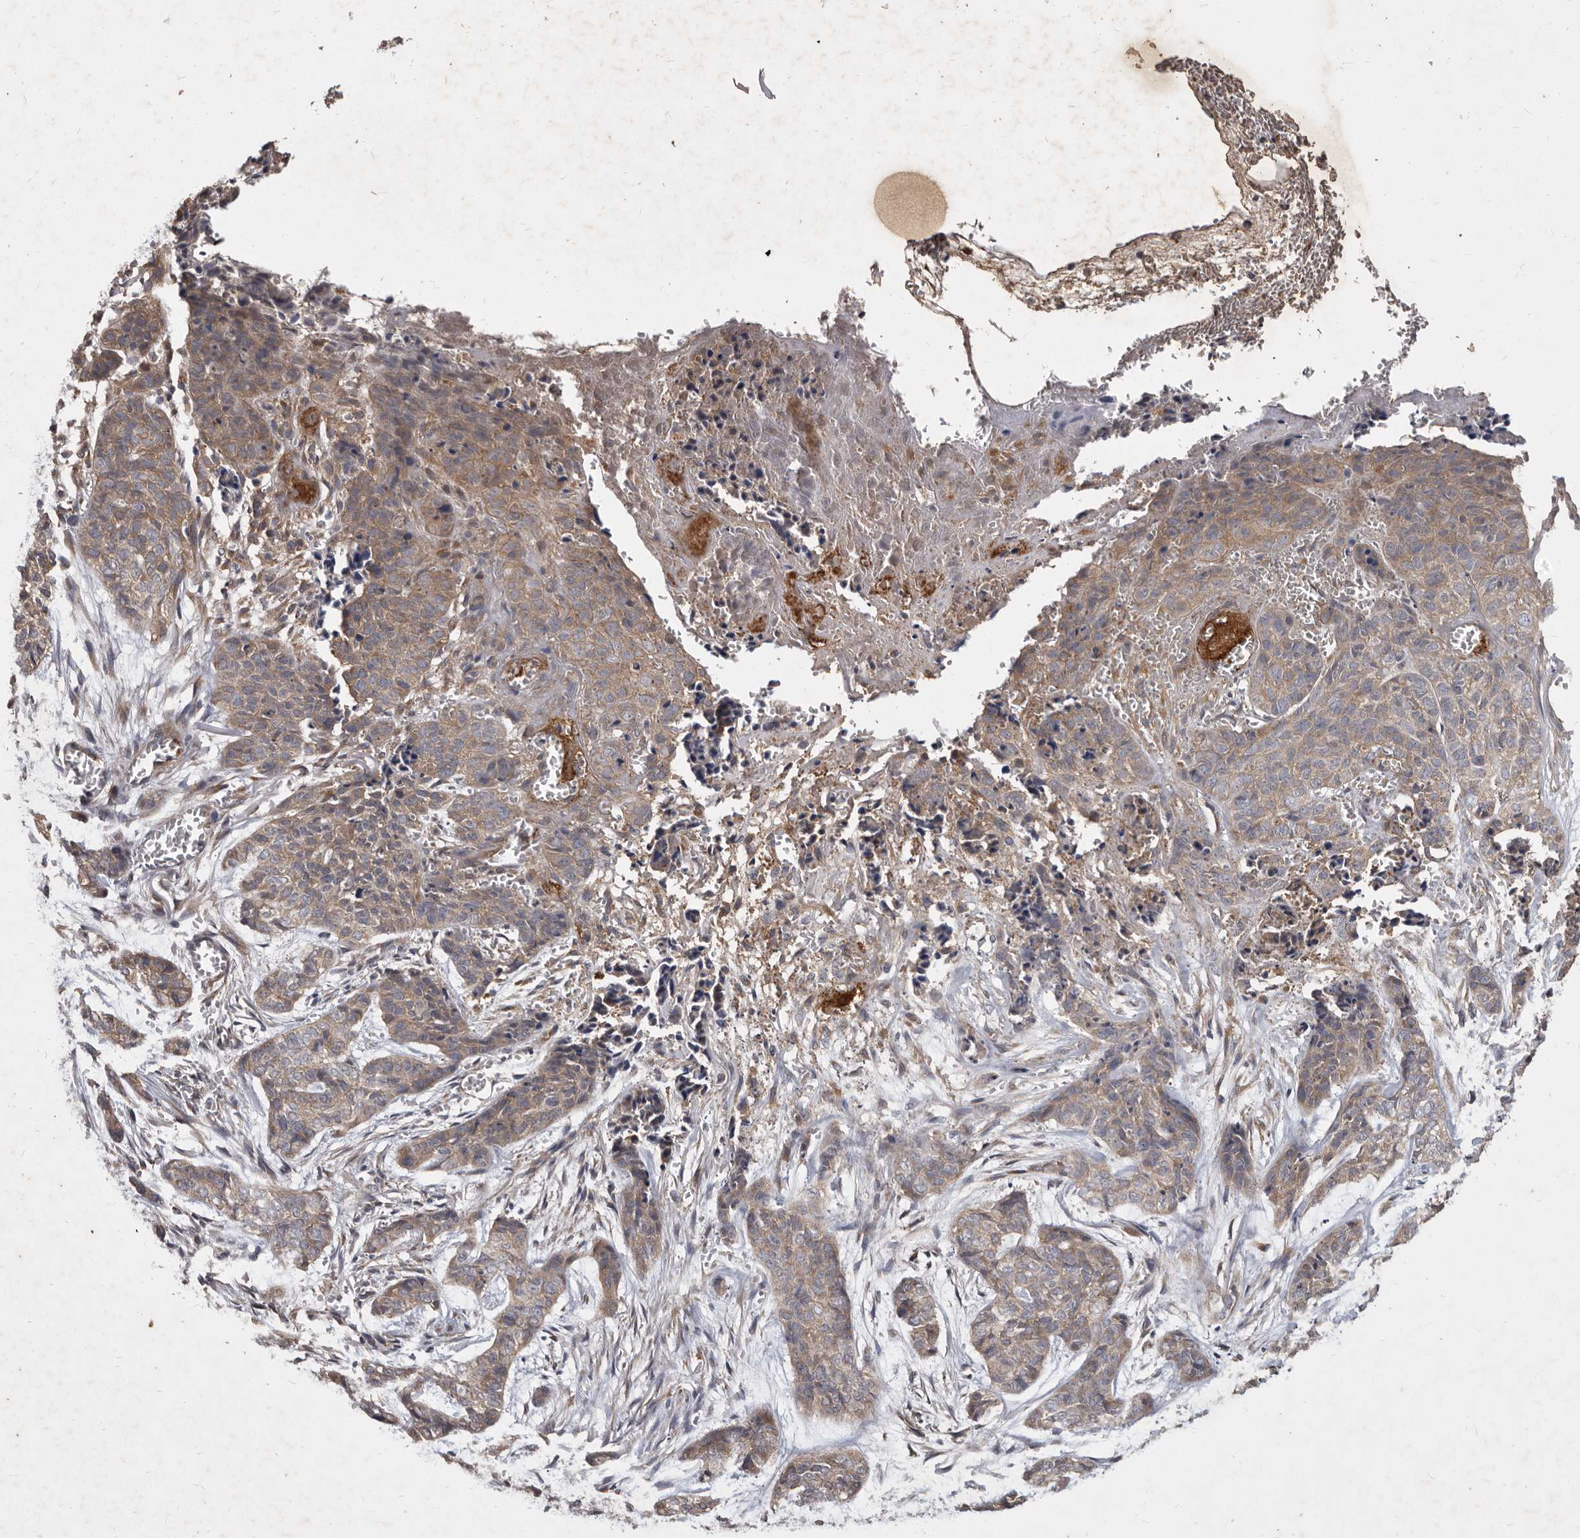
{"staining": {"intensity": "moderate", "quantity": ">75%", "location": "cytoplasmic/membranous"}, "tissue": "skin cancer", "cell_type": "Tumor cells", "image_type": "cancer", "snomed": [{"axis": "morphology", "description": "Basal cell carcinoma"}, {"axis": "topography", "description": "Skin"}], "caption": "The photomicrograph shows immunohistochemical staining of skin cancer (basal cell carcinoma). There is moderate cytoplasmic/membranous staining is seen in approximately >75% of tumor cells.", "gene": "DNAJC28", "patient": {"sex": "female", "age": 64}}